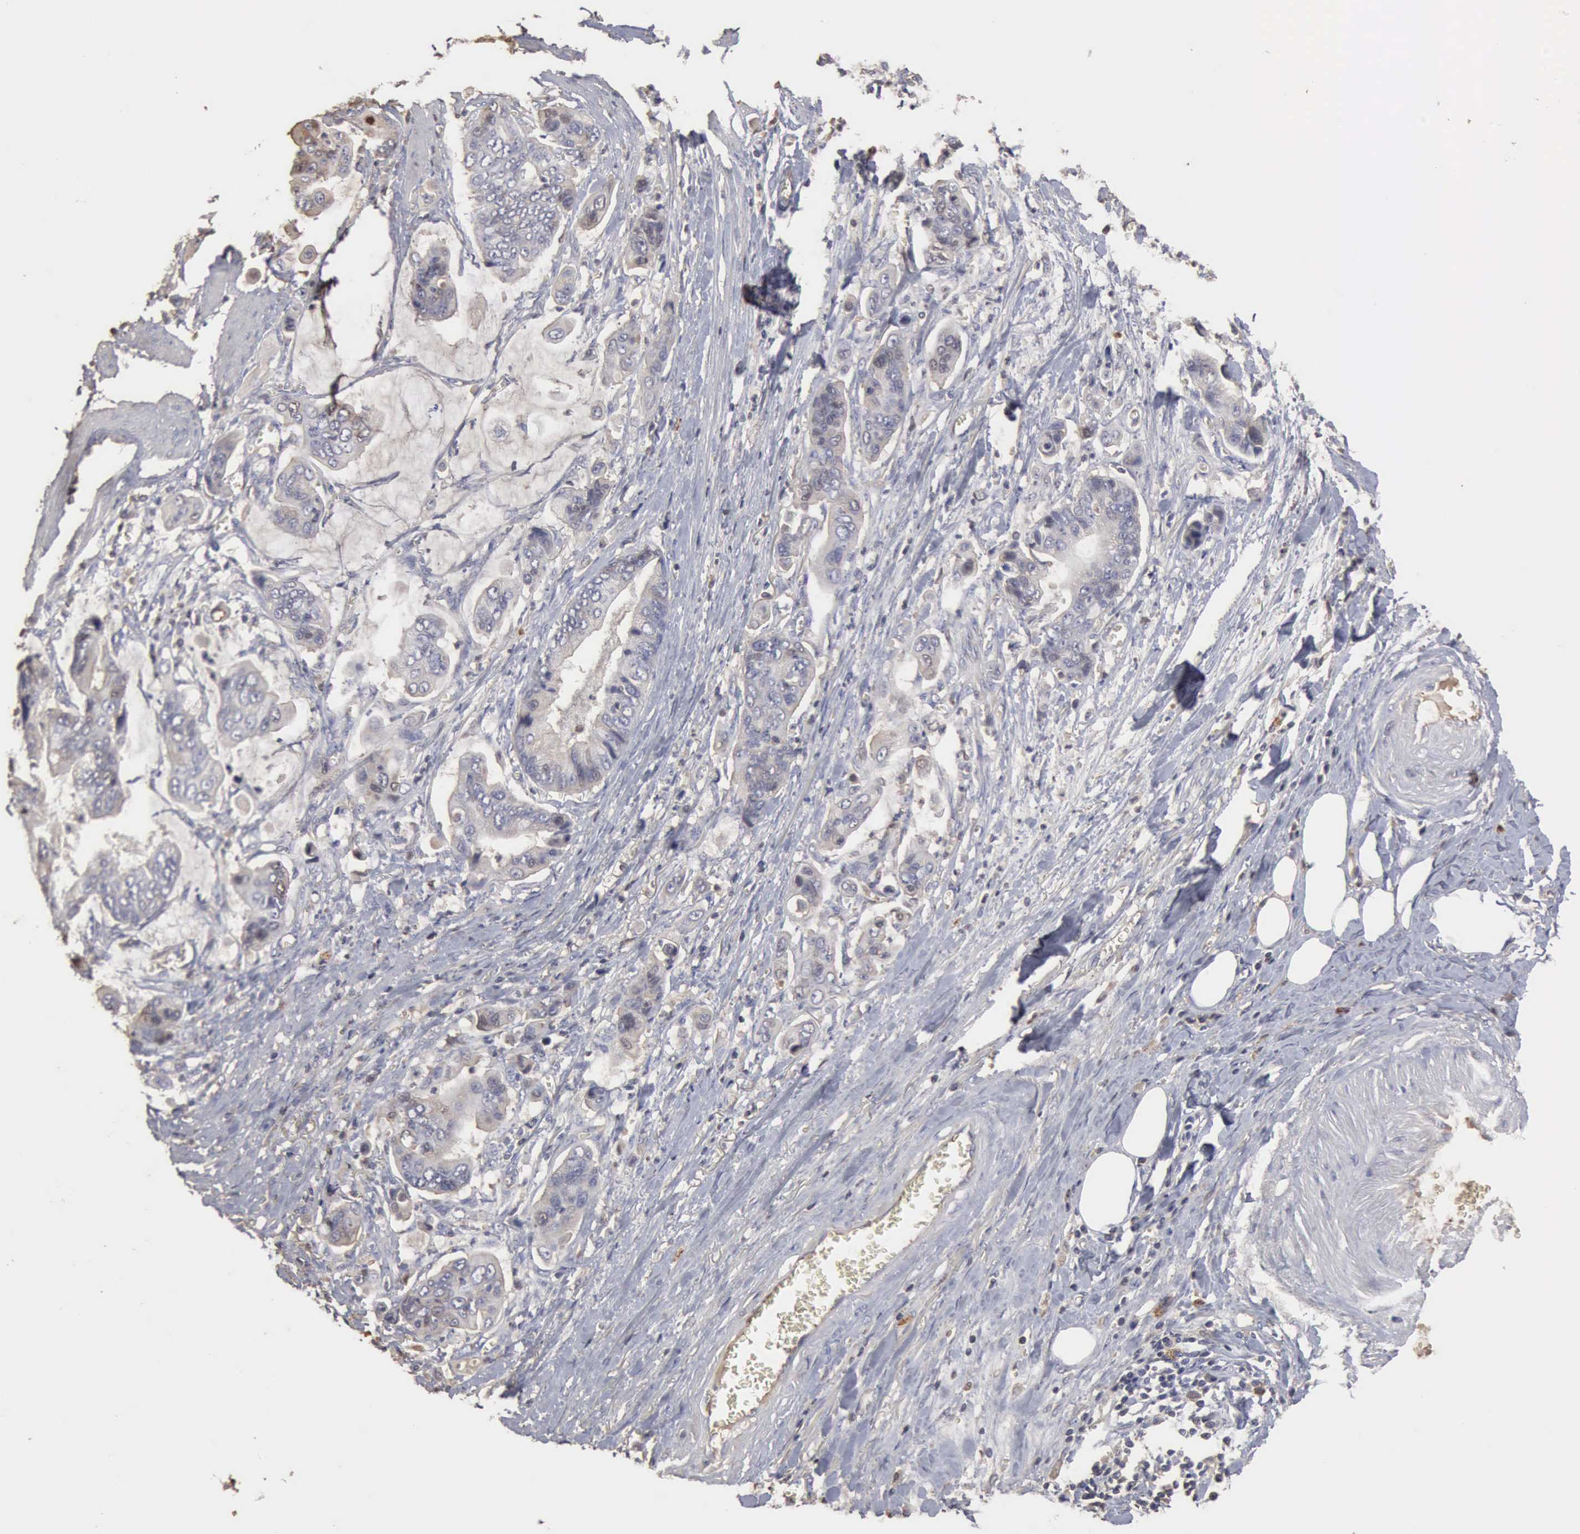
{"staining": {"intensity": "weak", "quantity": "<25%", "location": "cytoplasmic/membranous"}, "tissue": "stomach cancer", "cell_type": "Tumor cells", "image_type": "cancer", "snomed": [{"axis": "morphology", "description": "Adenocarcinoma, NOS"}, {"axis": "topography", "description": "Stomach, upper"}], "caption": "Immunohistochemical staining of human stomach cancer displays no significant staining in tumor cells.", "gene": "SERPINA1", "patient": {"sex": "male", "age": 80}}